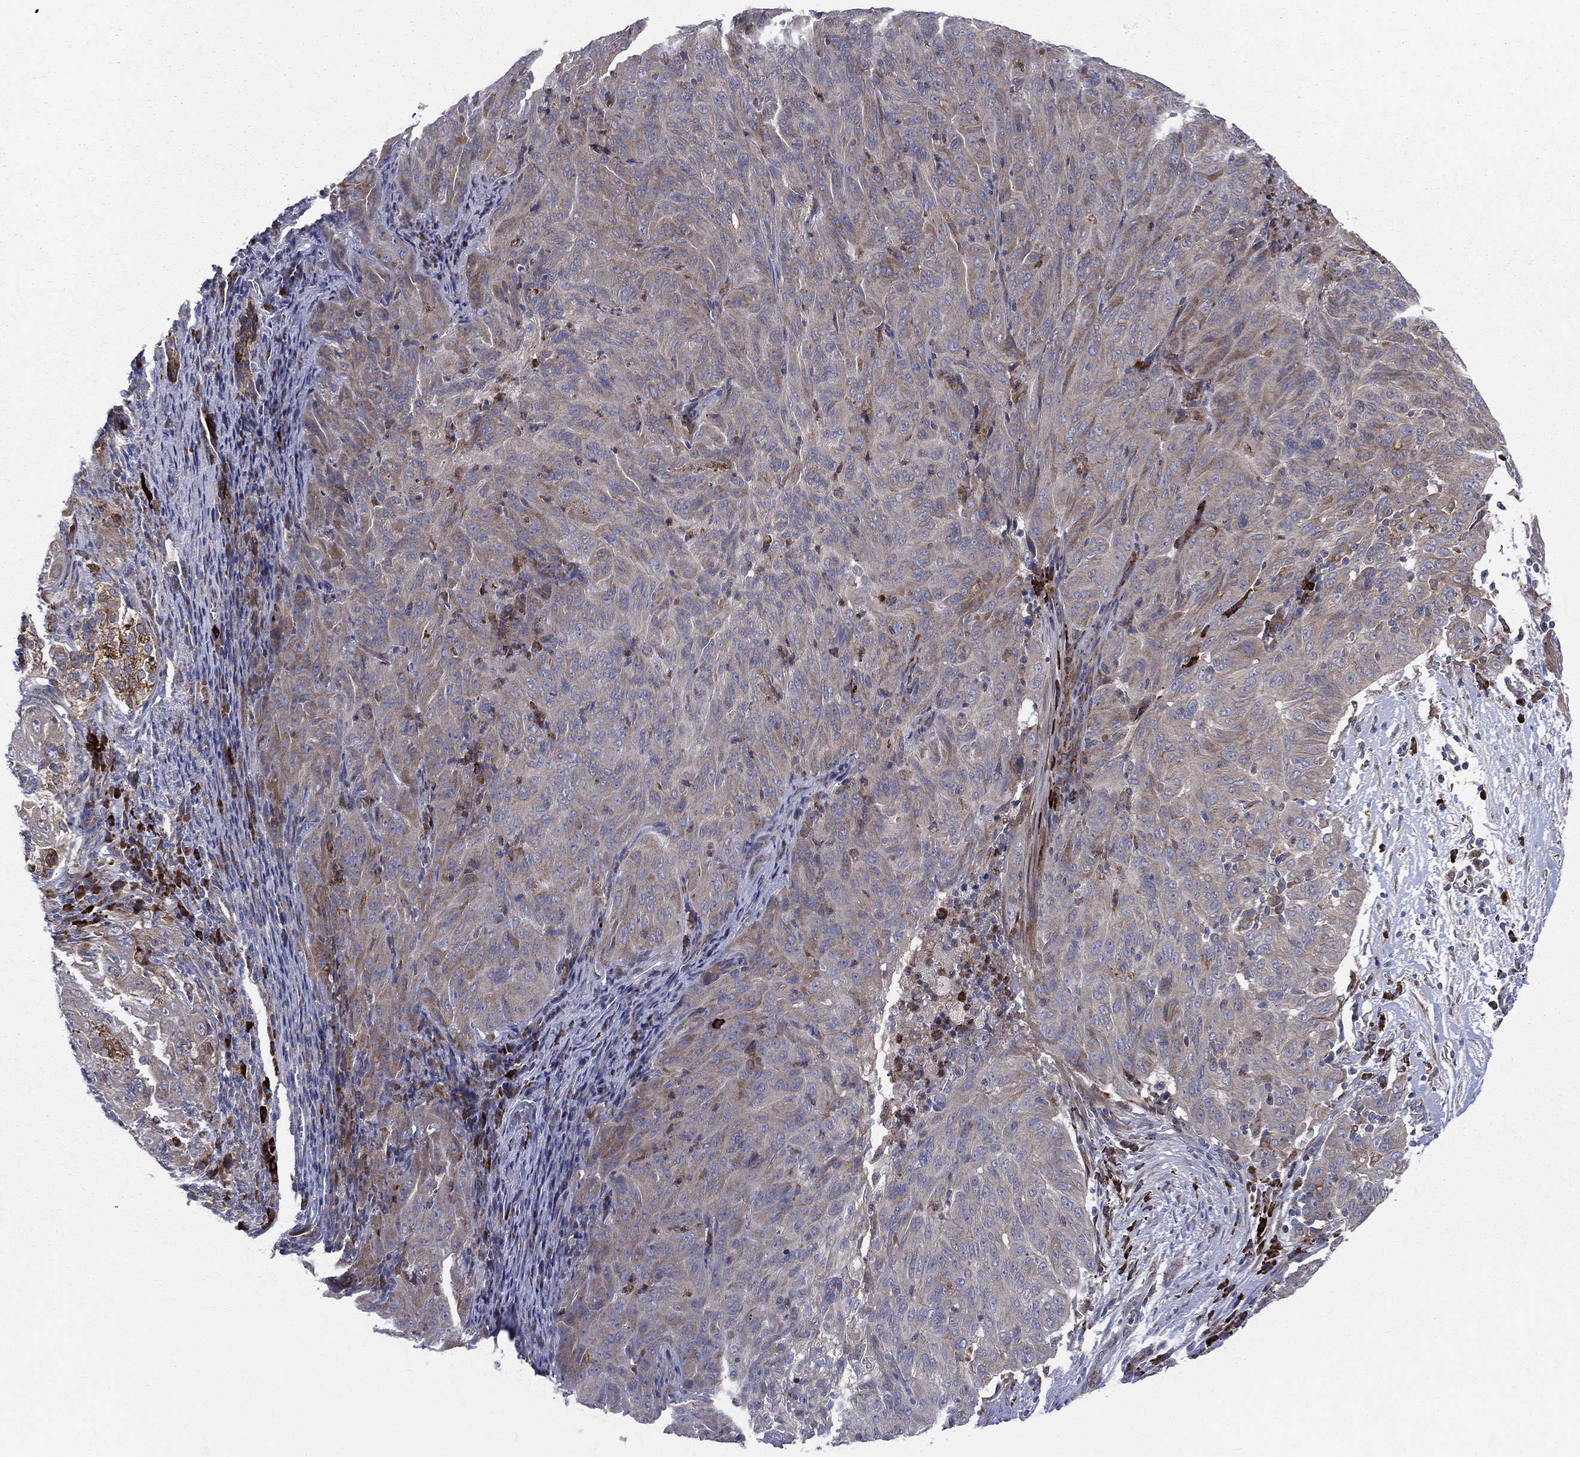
{"staining": {"intensity": "moderate", "quantity": "<25%", "location": "cytoplasmic/membranous"}, "tissue": "pancreatic cancer", "cell_type": "Tumor cells", "image_type": "cancer", "snomed": [{"axis": "morphology", "description": "Adenocarcinoma, NOS"}, {"axis": "topography", "description": "Pancreas"}], "caption": "Tumor cells display low levels of moderate cytoplasmic/membranous expression in about <25% of cells in pancreatic adenocarcinoma. The protein of interest is shown in brown color, while the nuclei are stained blue.", "gene": "CCDC159", "patient": {"sex": "male", "age": 63}}